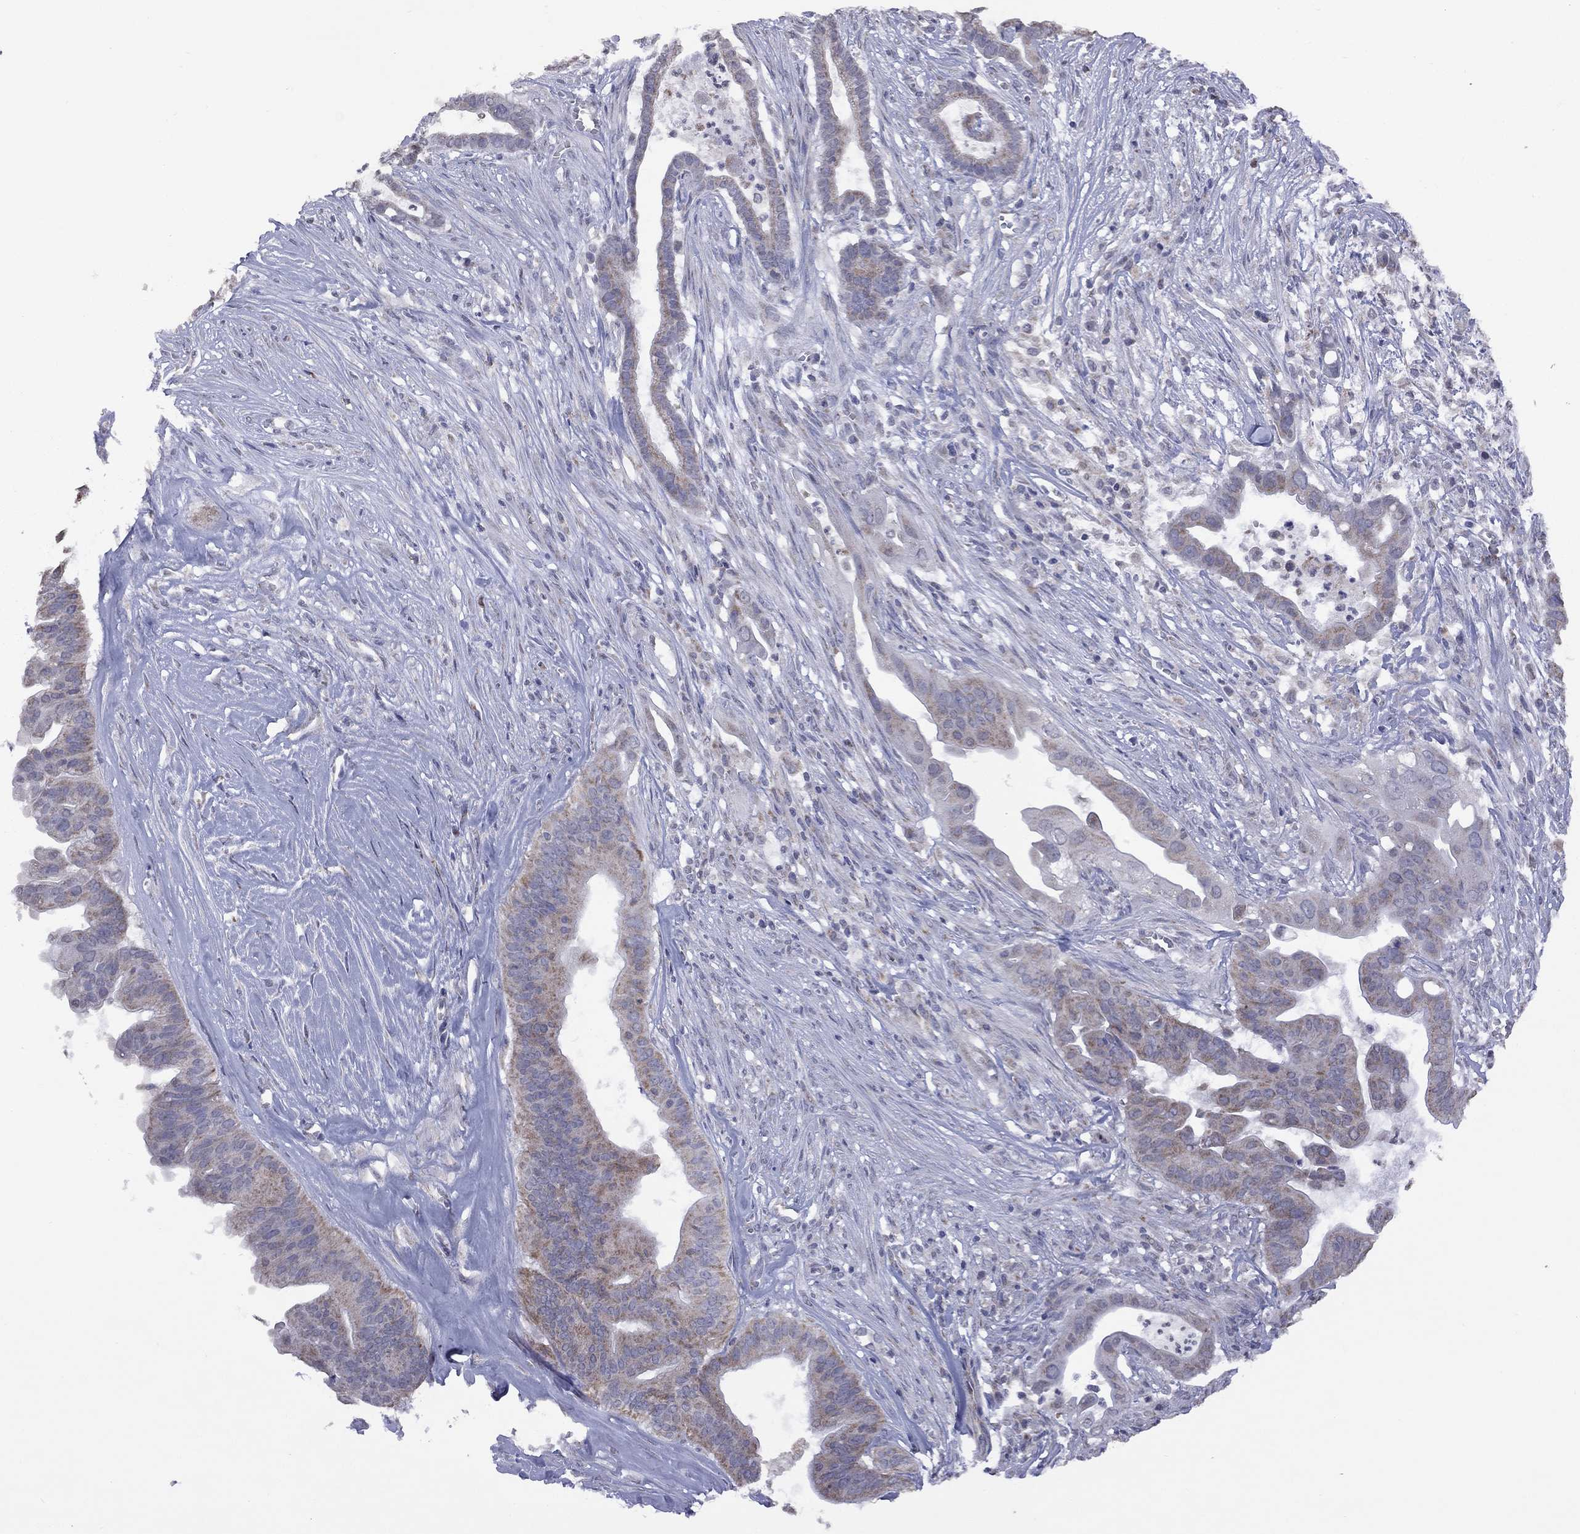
{"staining": {"intensity": "moderate", "quantity": "25%-75%", "location": "cytoplasmic/membranous"}, "tissue": "pancreatic cancer", "cell_type": "Tumor cells", "image_type": "cancer", "snomed": [{"axis": "morphology", "description": "Adenocarcinoma, NOS"}, {"axis": "topography", "description": "Pancreas"}], "caption": "IHC image of neoplastic tissue: human adenocarcinoma (pancreatic) stained using immunohistochemistry (IHC) demonstrates medium levels of moderate protein expression localized specifically in the cytoplasmic/membranous of tumor cells, appearing as a cytoplasmic/membranous brown color.", "gene": "NDUFB1", "patient": {"sex": "male", "age": 61}}